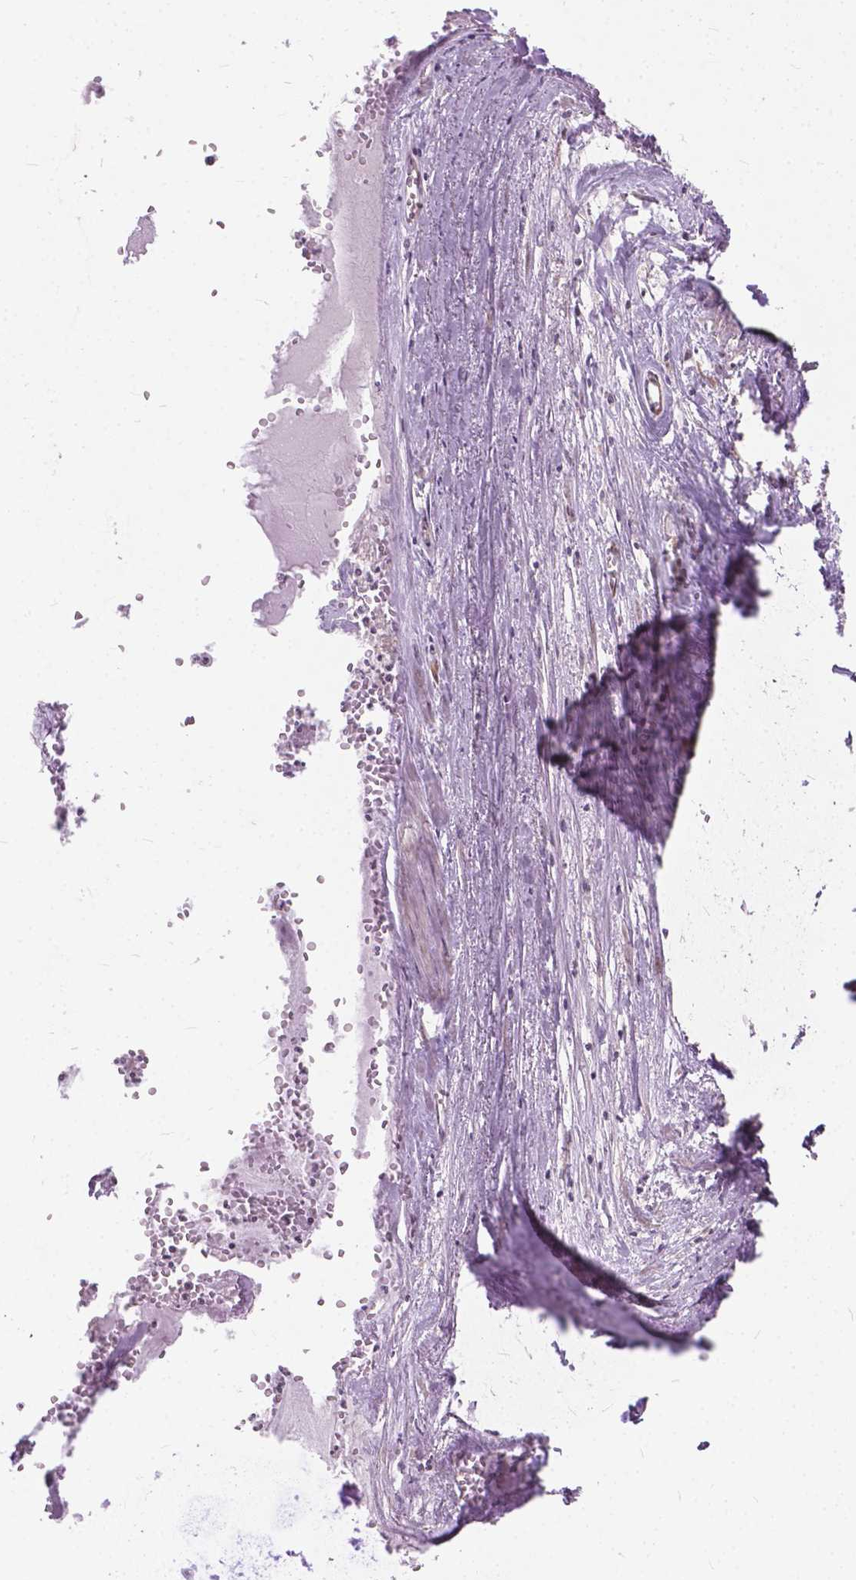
{"staining": {"intensity": "moderate", "quantity": ">75%", "location": "cytoplasmic/membranous"}, "tissue": "soft tissue", "cell_type": "Fibroblasts", "image_type": "normal", "snomed": [{"axis": "morphology", "description": "Normal tissue, NOS"}, {"axis": "morphology", "description": "Squamous cell carcinoma, NOS"}, {"axis": "topography", "description": "Cartilage tissue"}, {"axis": "topography", "description": "Head-Neck"}], "caption": "Immunohistochemistry (DAB) staining of unremarkable human soft tissue shows moderate cytoplasmic/membranous protein expression in approximately >75% of fibroblasts.", "gene": "MZT1", "patient": {"sex": "male", "age": 57}}